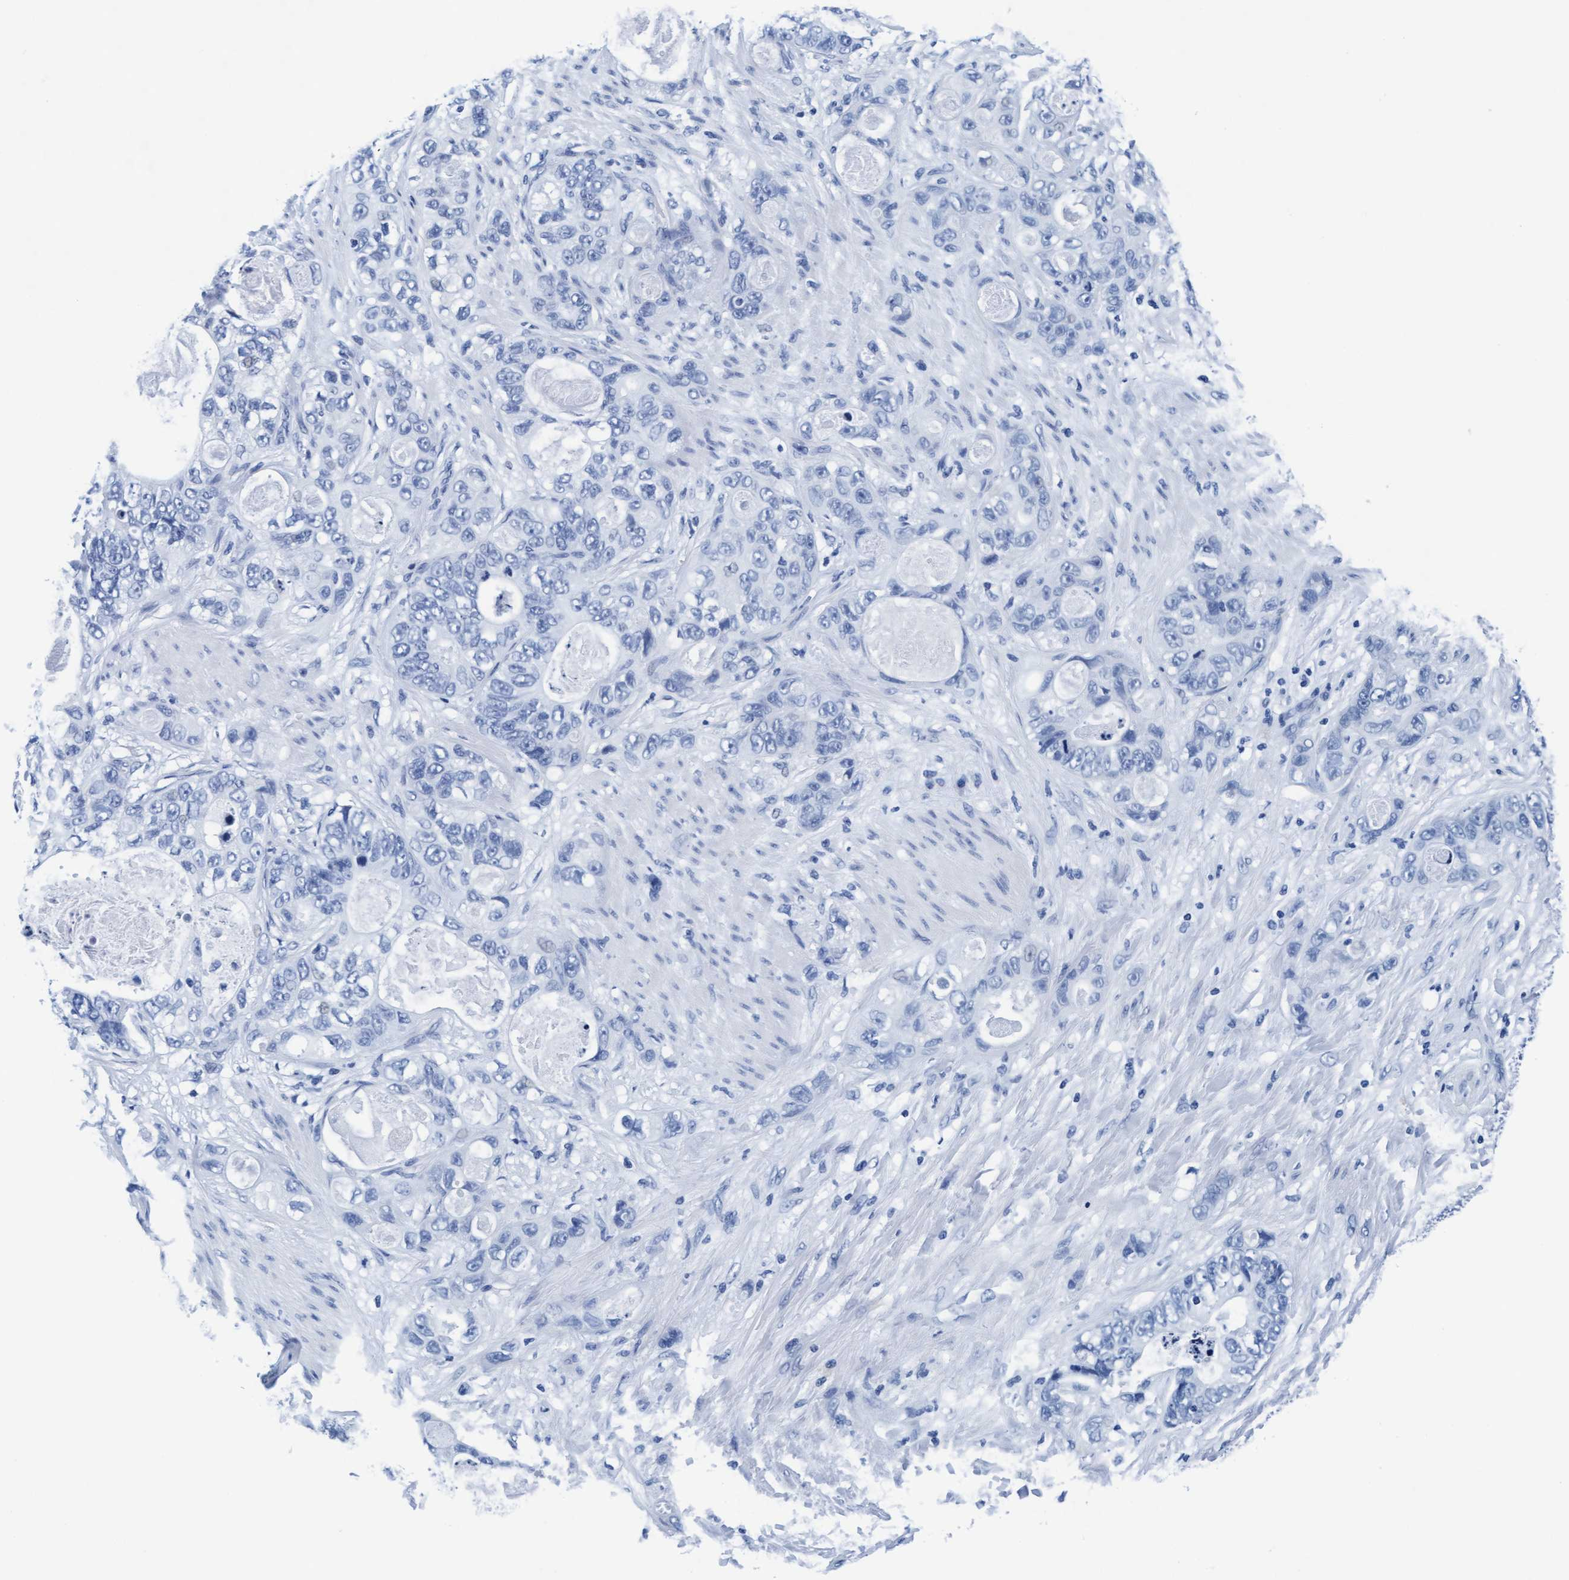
{"staining": {"intensity": "negative", "quantity": "none", "location": "none"}, "tissue": "stomach cancer", "cell_type": "Tumor cells", "image_type": "cancer", "snomed": [{"axis": "morphology", "description": "Normal tissue, NOS"}, {"axis": "morphology", "description": "Adenocarcinoma, NOS"}, {"axis": "topography", "description": "Stomach"}], "caption": "High power microscopy image of an IHC photomicrograph of stomach cancer, revealing no significant positivity in tumor cells.", "gene": "ARSG", "patient": {"sex": "female", "age": 89}}